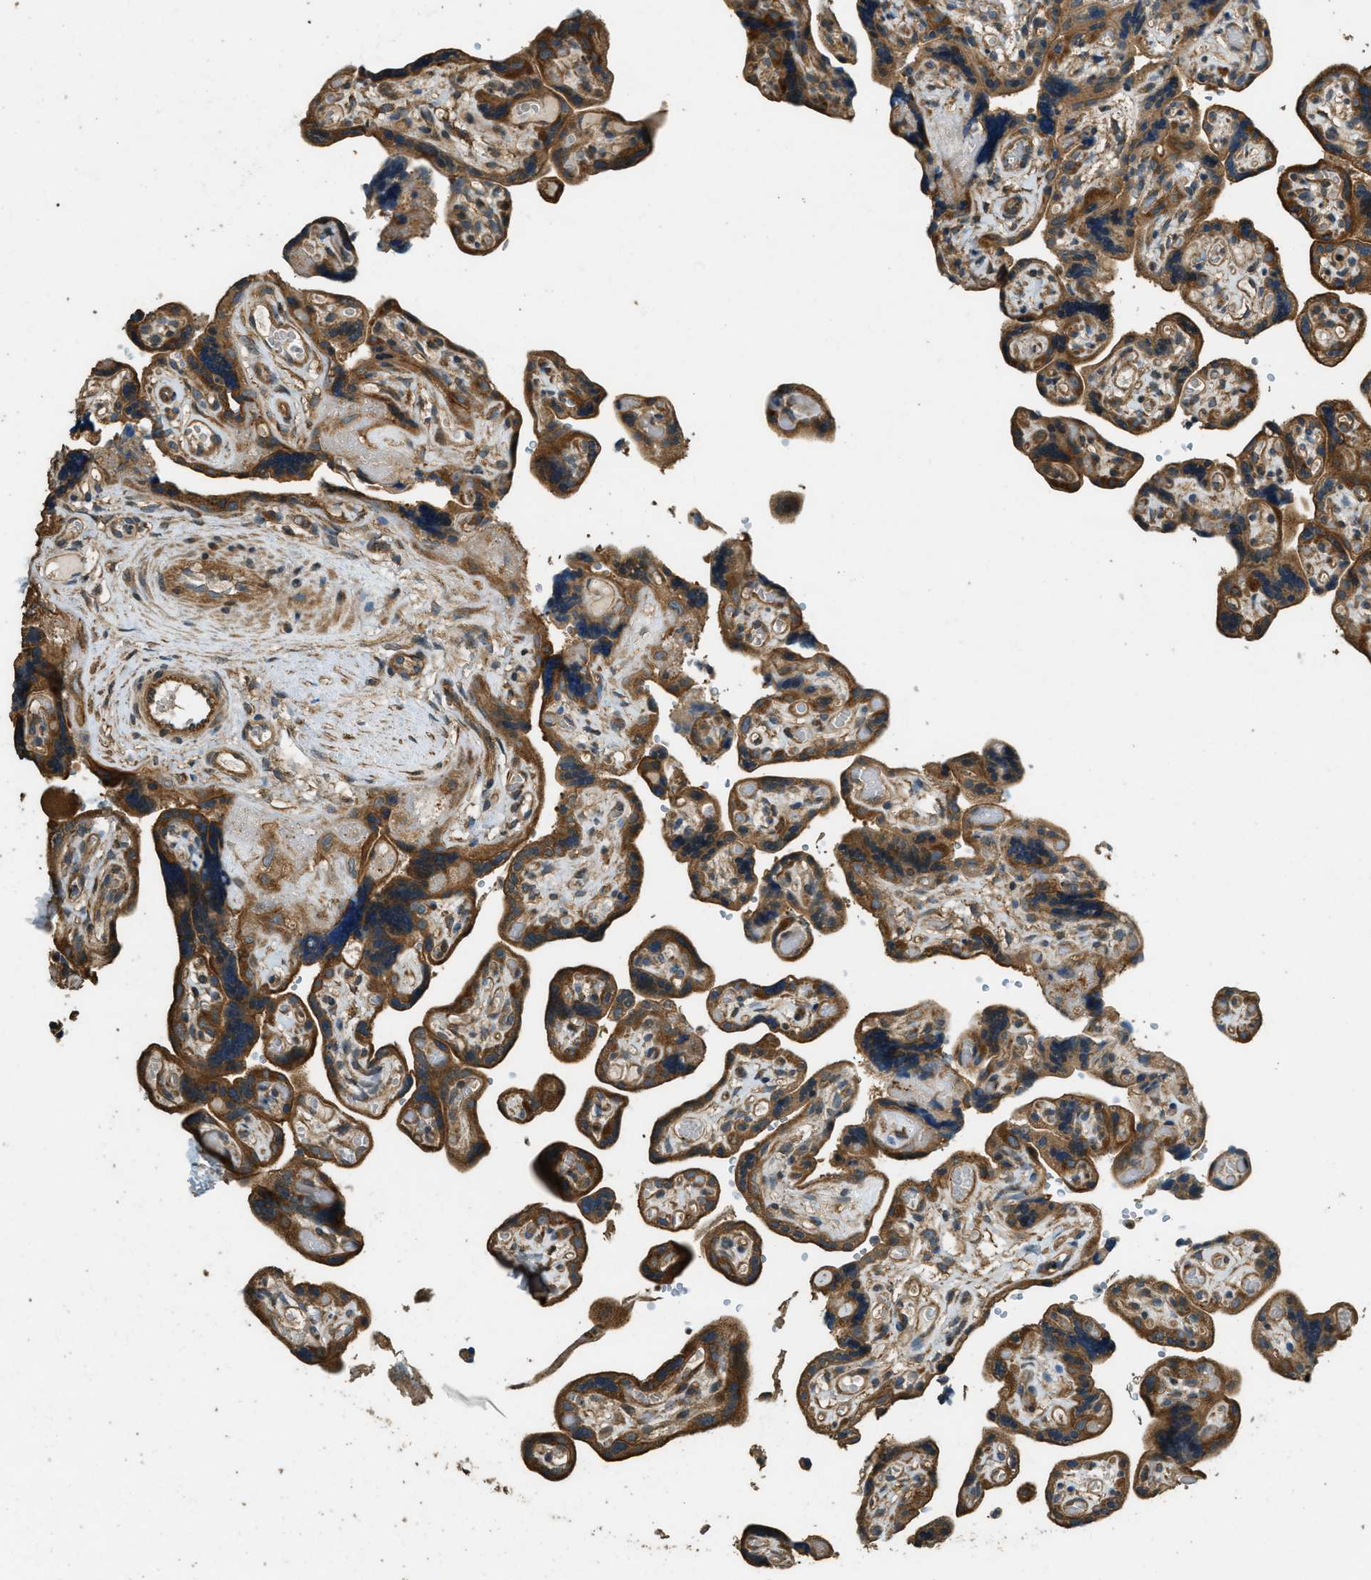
{"staining": {"intensity": "moderate", "quantity": ">75%", "location": "cytoplasmic/membranous"}, "tissue": "placenta", "cell_type": "Decidual cells", "image_type": "normal", "snomed": [{"axis": "morphology", "description": "Normal tissue, NOS"}, {"axis": "topography", "description": "Placenta"}], "caption": "Immunohistochemistry (IHC) of benign placenta reveals medium levels of moderate cytoplasmic/membranous positivity in about >75% of decidual cells. (Stains: DAB (3,3'-diaminobenzidine) in brown, nuclei in blue, Microscopy: brightfield microscopy at high magnification).", "gene": "MARS1", "patient": {"sex": "female", "age": 30}}